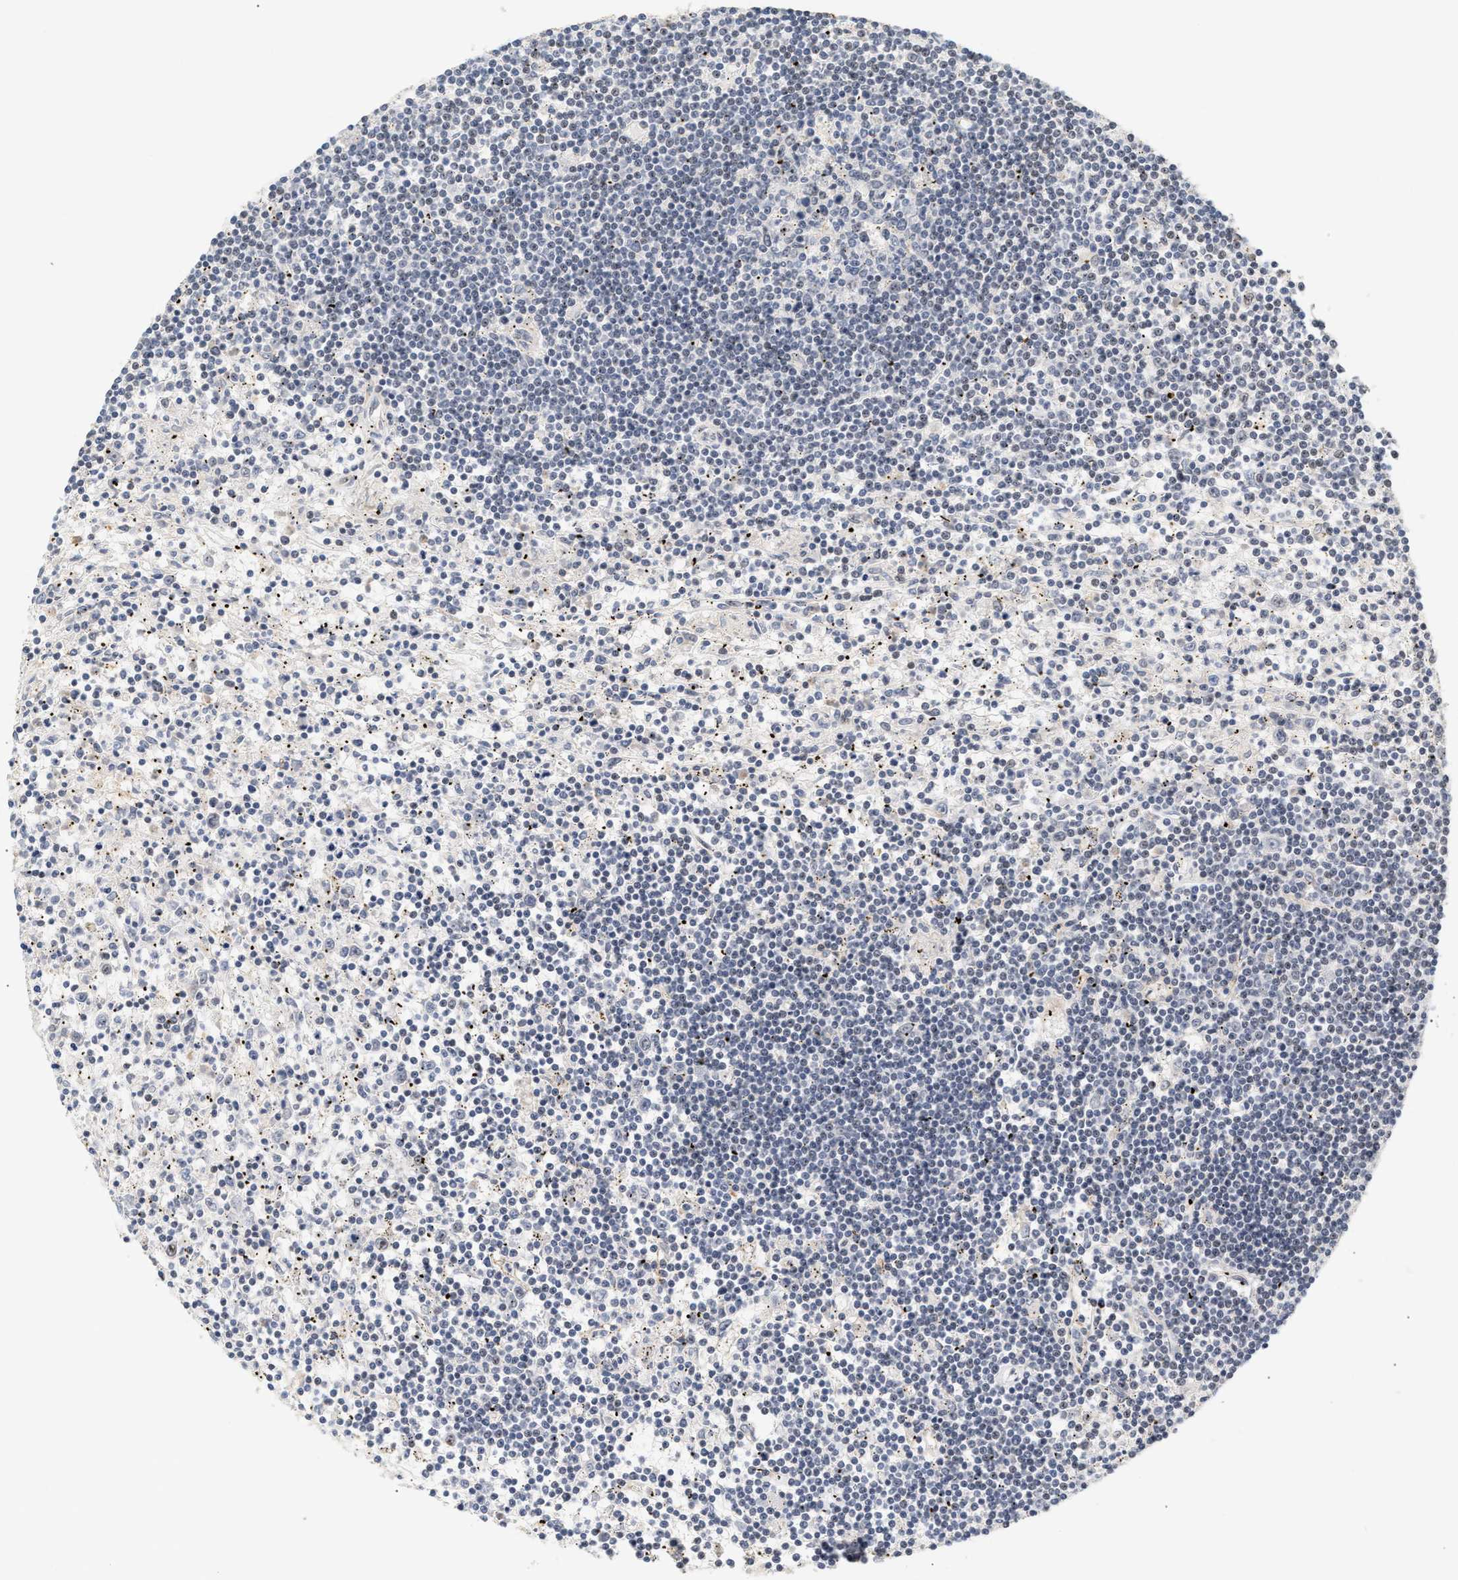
{"staining": {"intensity": "negative", "quantity": "none", "location": "none"}, "tissue": "lymphoma", "cell_type": "Tumor cells", "image_type": "cancer", "snomed": [{"axis": "morphology", "description": "Malignant lymphoma, non-Hodgkin's type, Low grade"}, {"axis": "topography", "description": "Spleen"}], "caption": "A high-resolution image shows immunohistochemistry (IHC) staining of lymphoma, which shows no significant staining in tumor cells. The staining was performed using DAB to visualize the protein expression in brown, while the nuclei were stained in blue with hematoxylin (Magnification: 20x).", "gene": "PLXND1", "patient": {"sex": "male", "age": 76}}